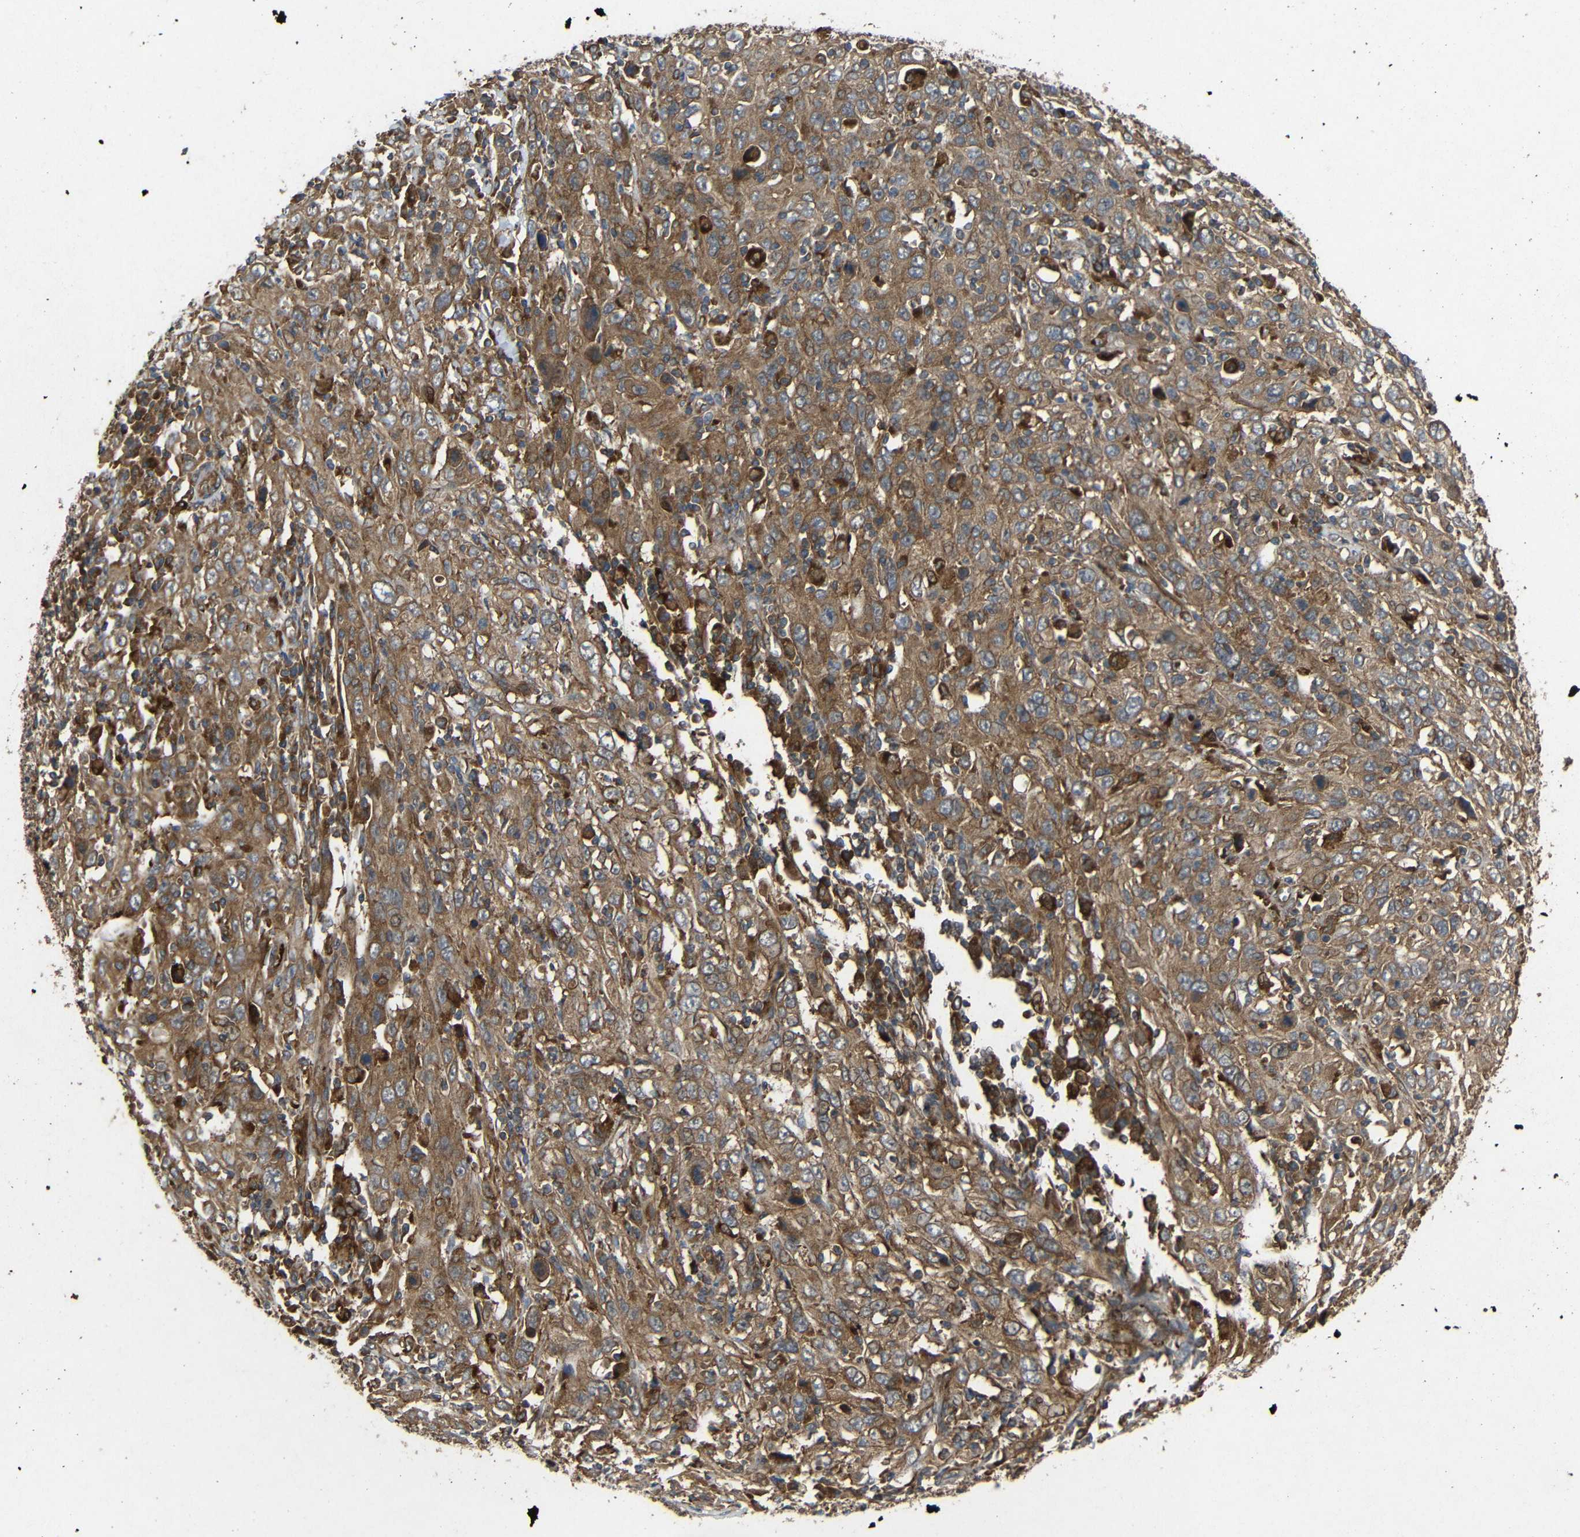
{"staining": {"intensity": "moderate", "quantity": ">75%", "location": "cytoplasmic/membranous"}, "tissue": "cervical cancer", "cell_type": "Tumor cells", "image_type": "cancer", "snomed": [{"axis": "morphology", "description": "Squamous cell carcinoma, NOS"}, {"axis": "topography", "description": "Cervix"}], "caption": "Human cervical cancer (squamous cell carcinoma) stained for a protein (brown) demonstrates moderate cytoplasmic/membranous positive staining in about >75% of tumor cells.", "gene": "EIF2S1", "patient": {"sex": "female", "age": 46}}